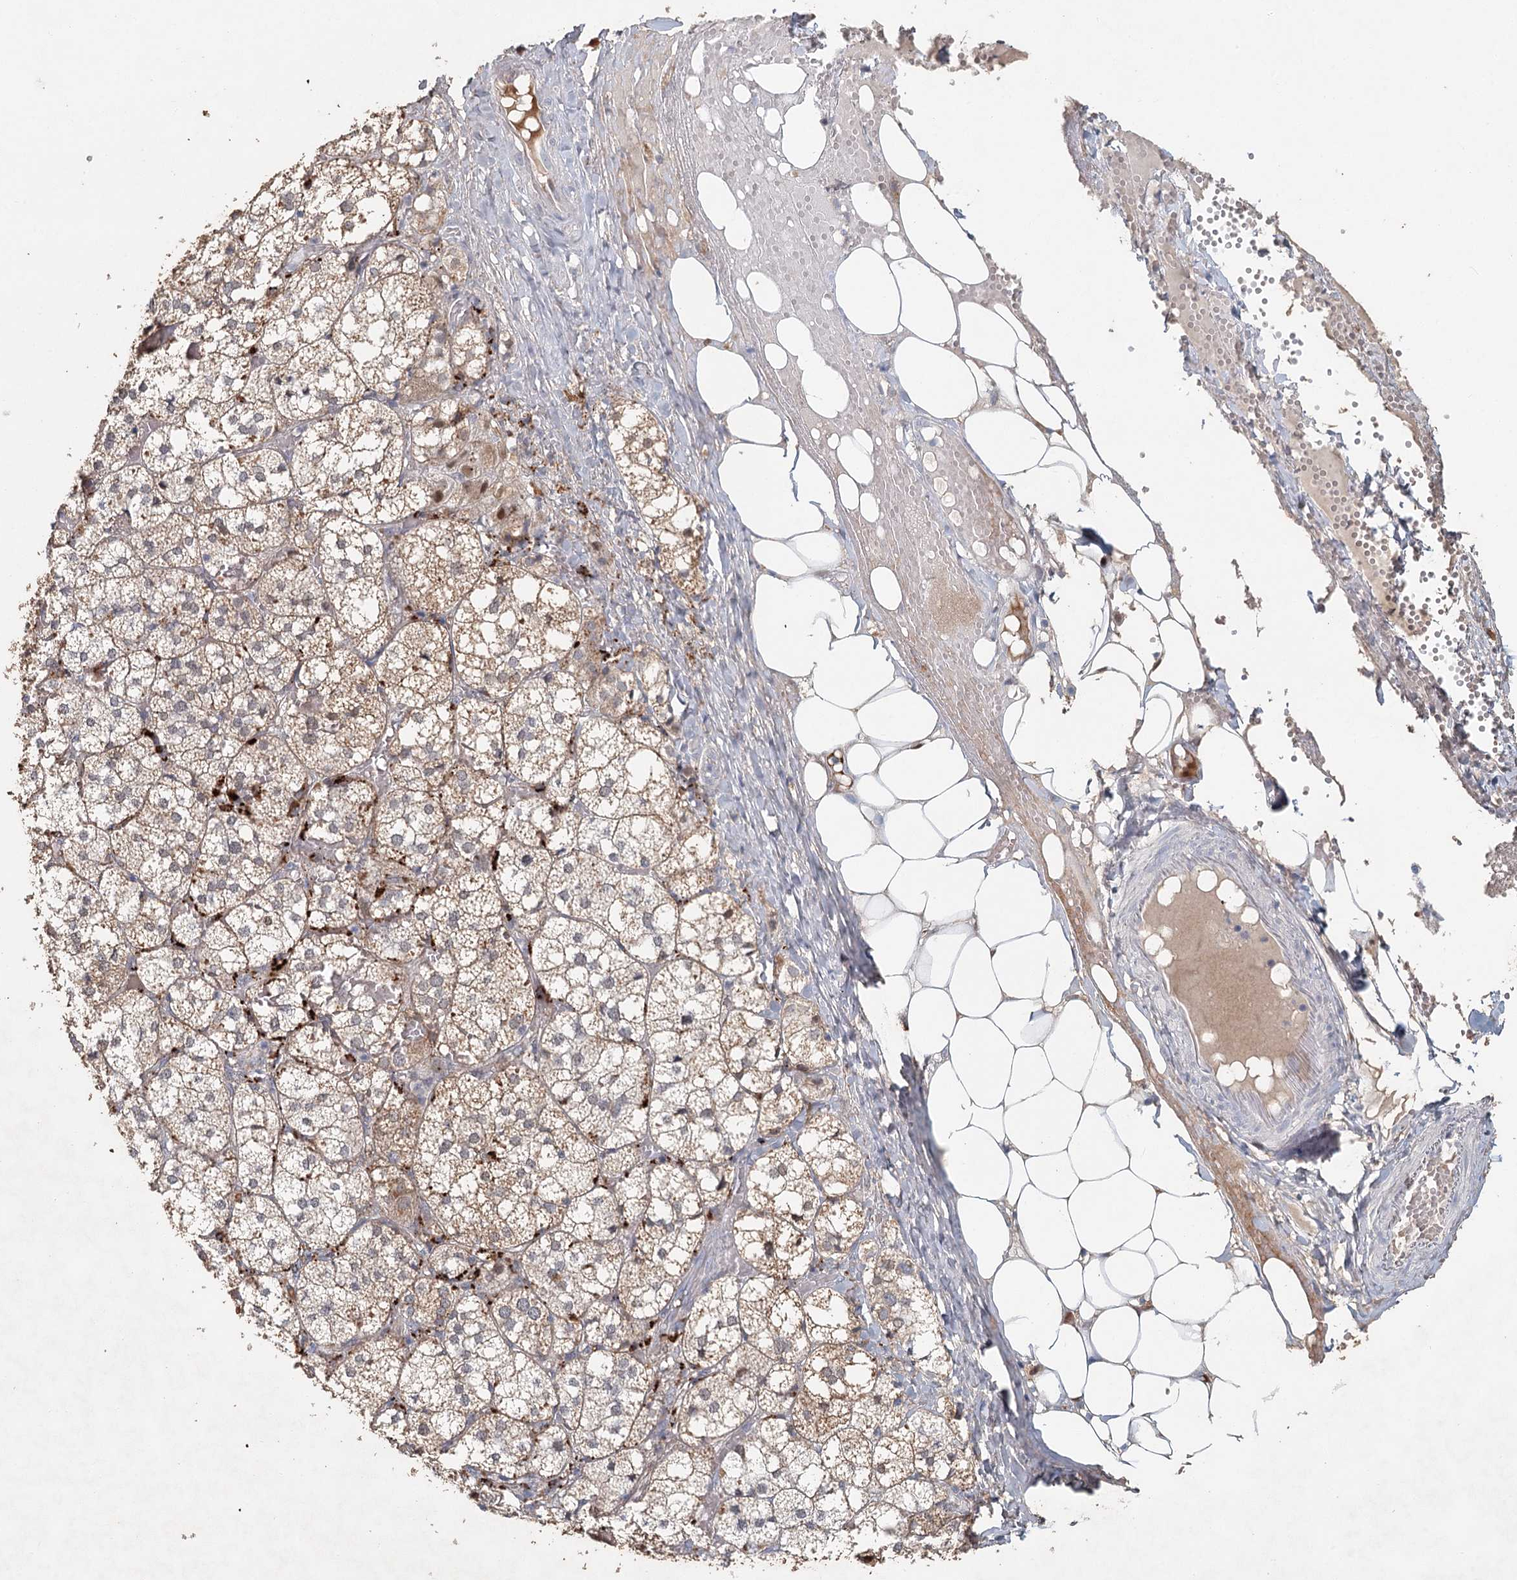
{"staining": {"intensity": "moderate", "quantity": "25%-75%", "location": "cytoplasmic/membranous,nuclear"}, "tissue": "adrenal gland", "cell_type": "Glandular cells", "image_type": "normal", "snomed": [{"axis": "morphology", "description": "Normal tissue, NOS"}, {"axis": "topography", "description": "Adrenal gland"}], "caption": "This is a histology image of IHC staining of benign adrenal gland, which shows moderate staining in the cytoplasmic/membranous,nuclear of glandular cells.", "gene": "ADK", "patient": {"sex": "female", "age": 61}}